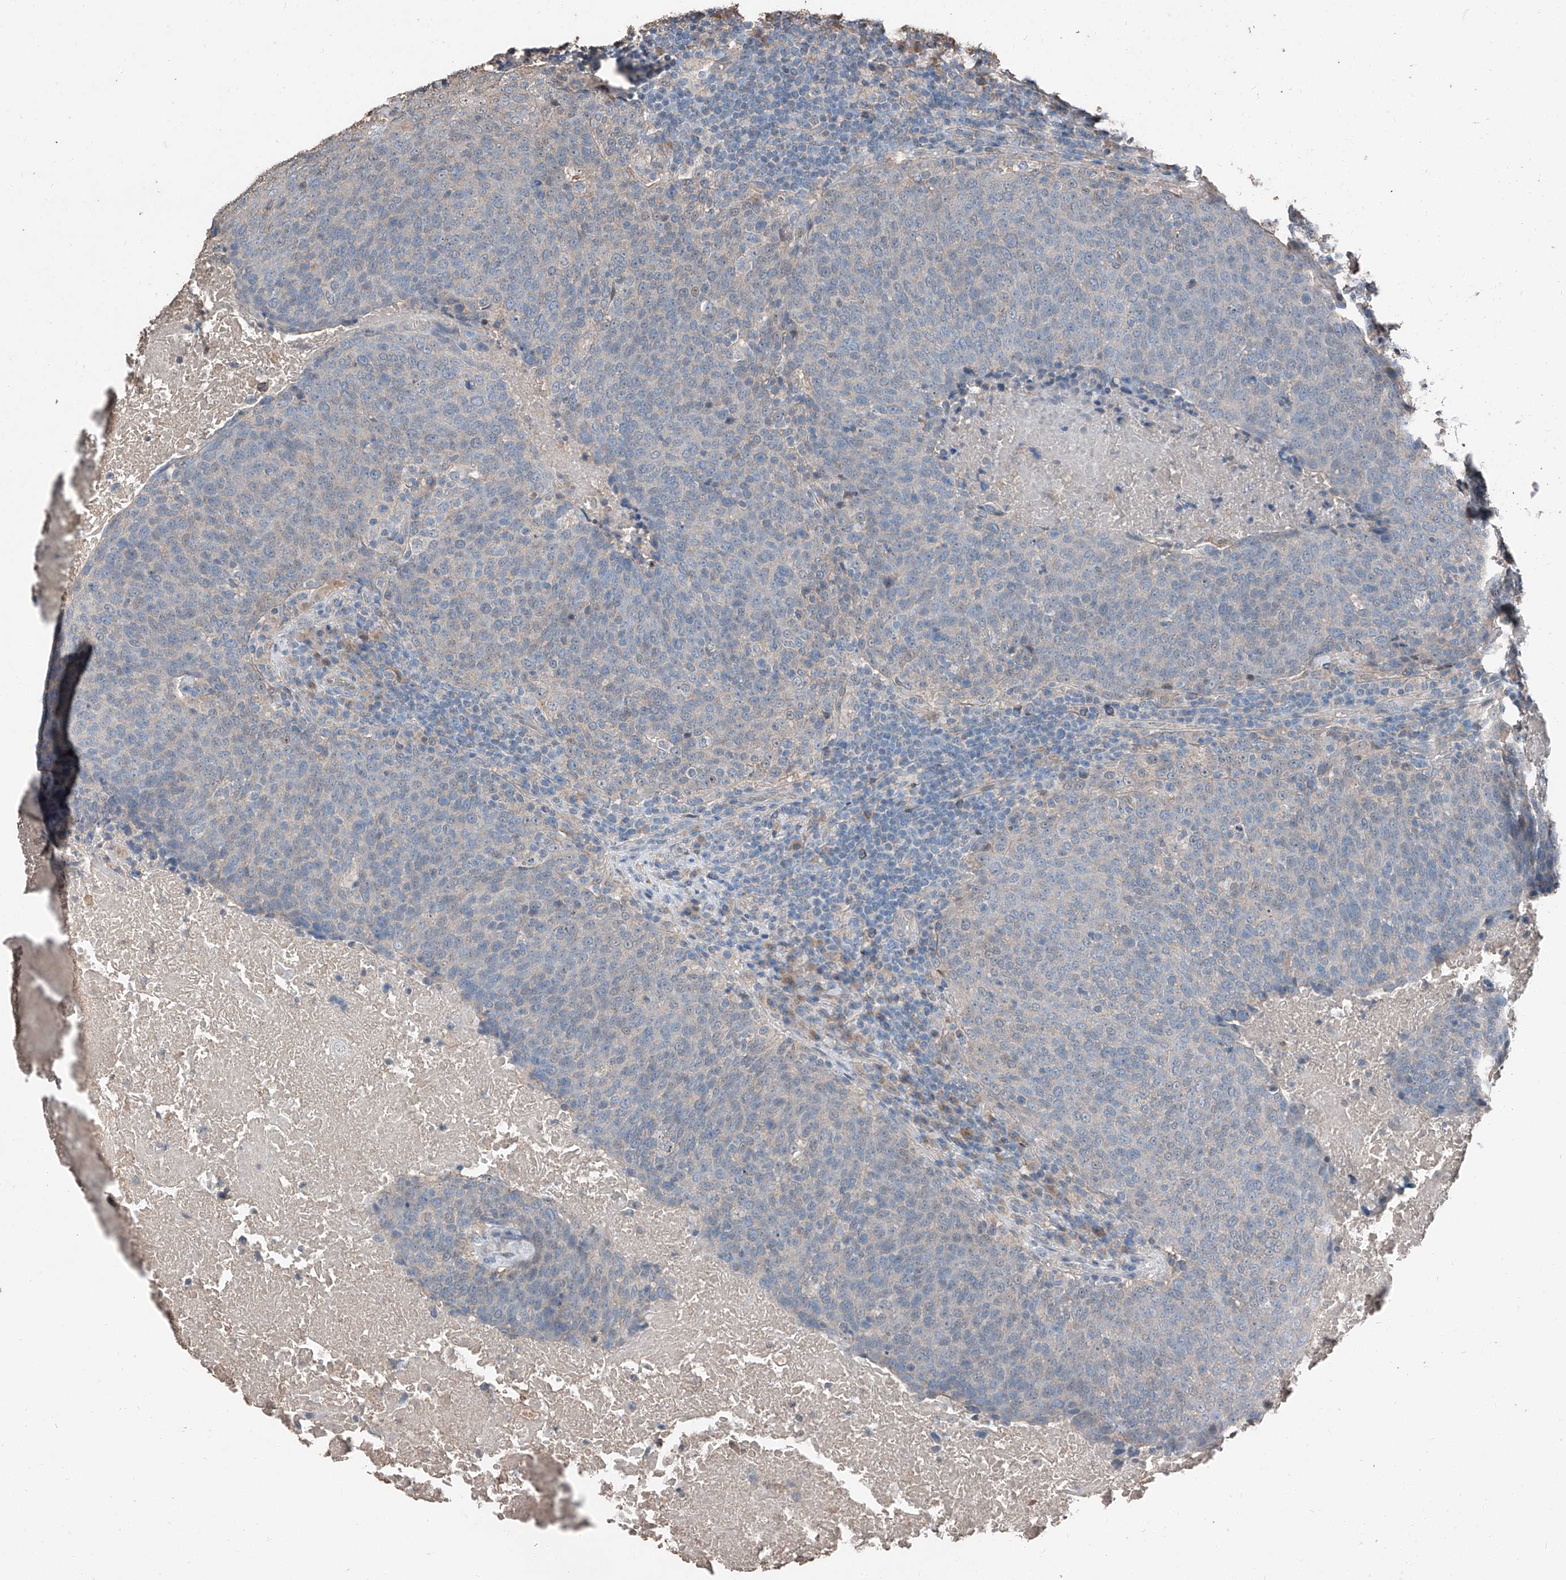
{"staining": {"intensity": "negative", "quantity": "none", "location": "none"}, "tissue": "head and neck cancer", "cell_type": "Tumor cells", "image_type": "cancer", "snomed": [{"axis": "morphology", "description": "Squamous cell carcinoma, NOS"}, {"axis": "morphology", "description": "Squamous cell carcinoma, metastatic, NOS"}, {"axis": "topography", "description": "Lymph node"}, {"axis": "topography", "description": "Head-Neck"}], "caption": "There is no significant positivity in tumor cells of head and neck cancer.", "gene": "MAMLD1", "patient": {"sex": "male", "age": 62}}